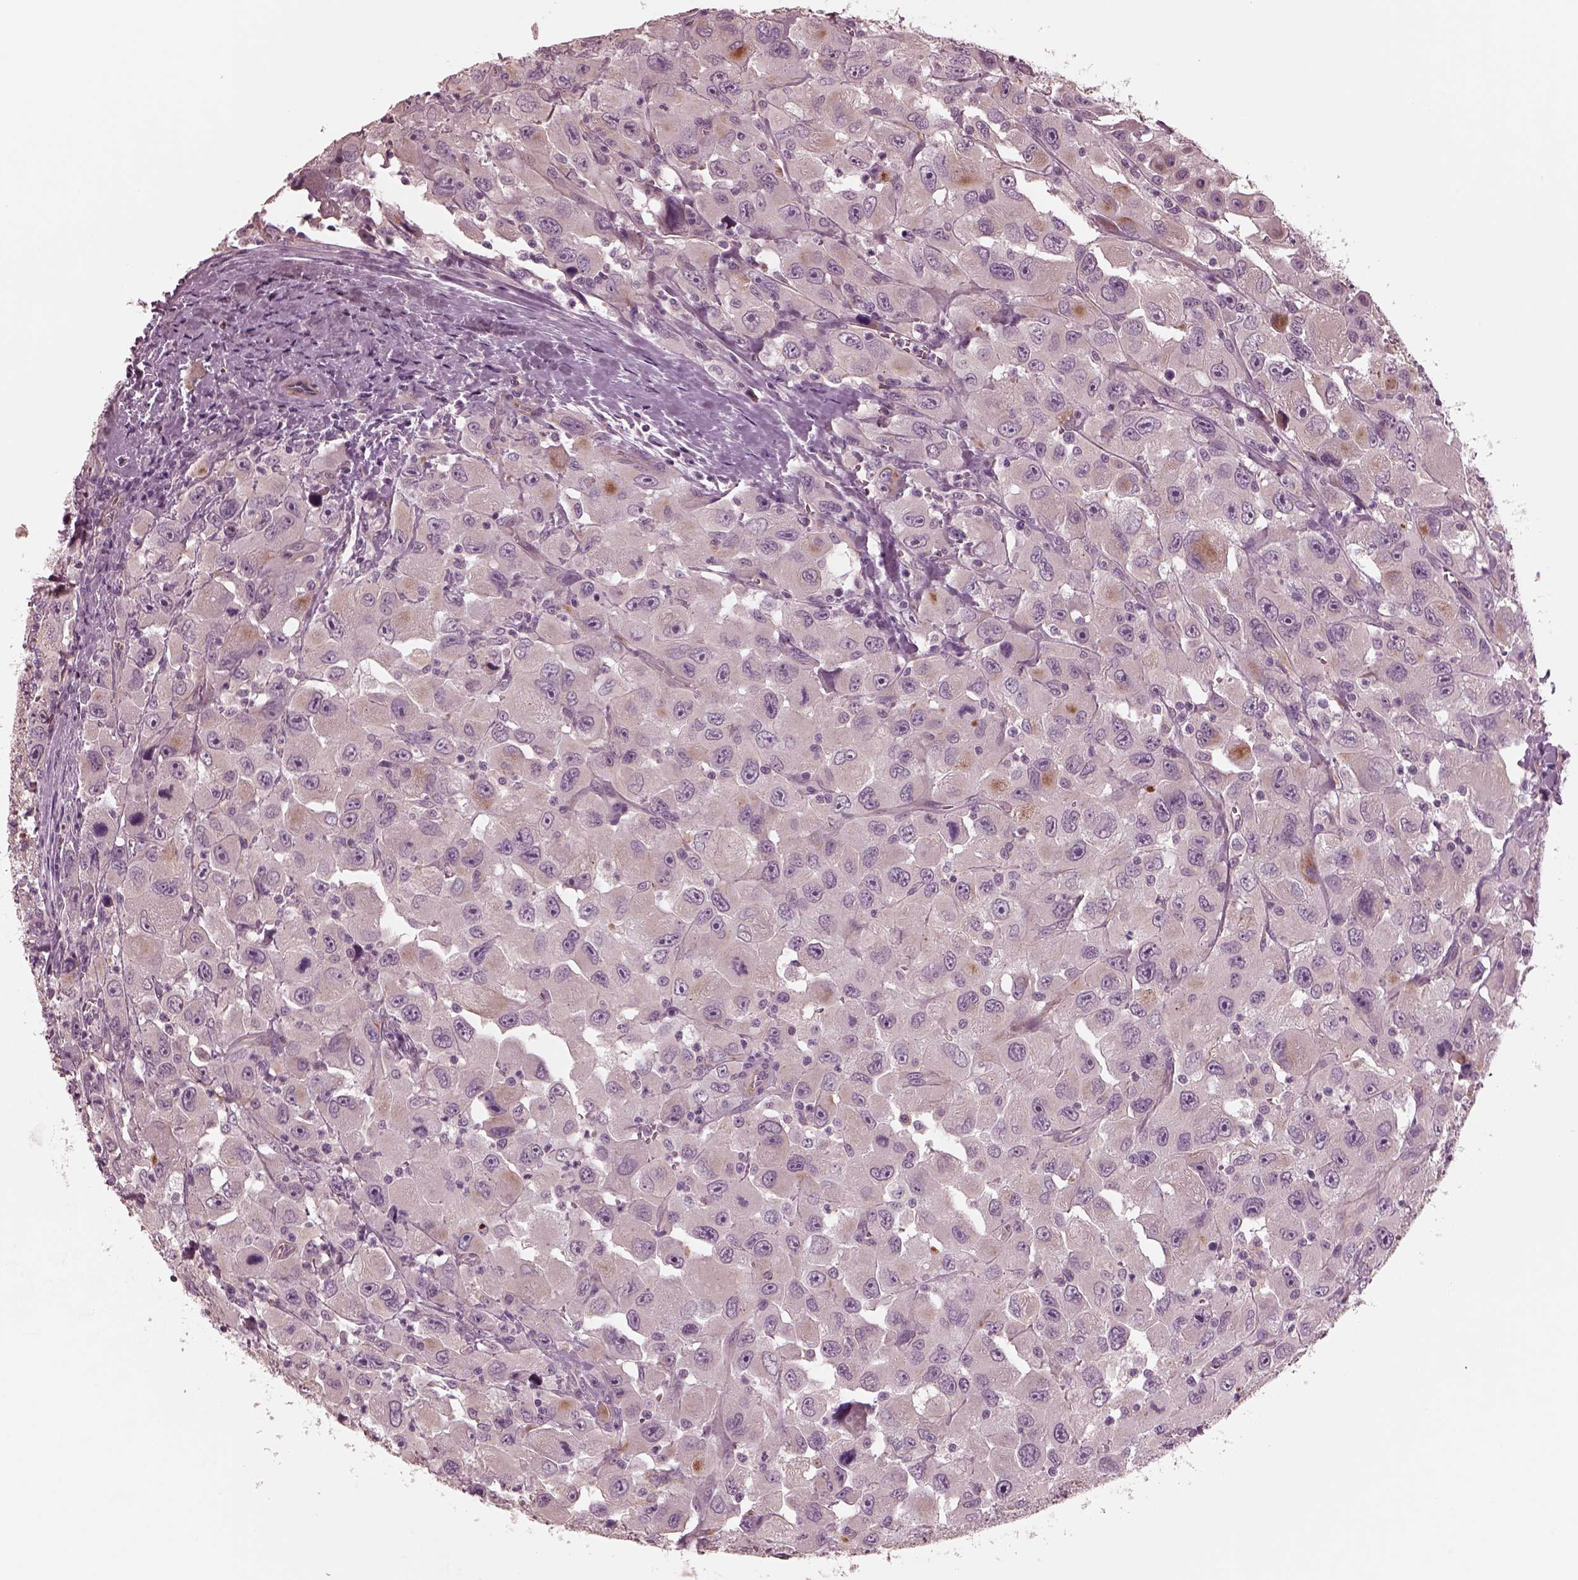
{"staining": {"intensity": "weak", "quantity": "<25%", "location": "cytoplasmic/membranous"}, "tissue": "head and neck cancer", "cell_type": "Tumor cells", "image_type": "cancer", "snomed": [{"axis": "morphology", "description": "Squamous cell carcinoma, NOS"}, {"axis": "morphology", "description": "Squamous cell carcinoma, metastatic, NOS"}, {"axis": "topography", "description": "Oral tissue"}, {"axis": "topography", "description": "Head-Neck"}], "caption": "Head and neck metastatic squamous cell carcinoma was stained to show a protein in brown. There is no significant positivity in tumor cells.", "gene": "KIF6", "patient": {"sex": "female", "age": 85}}